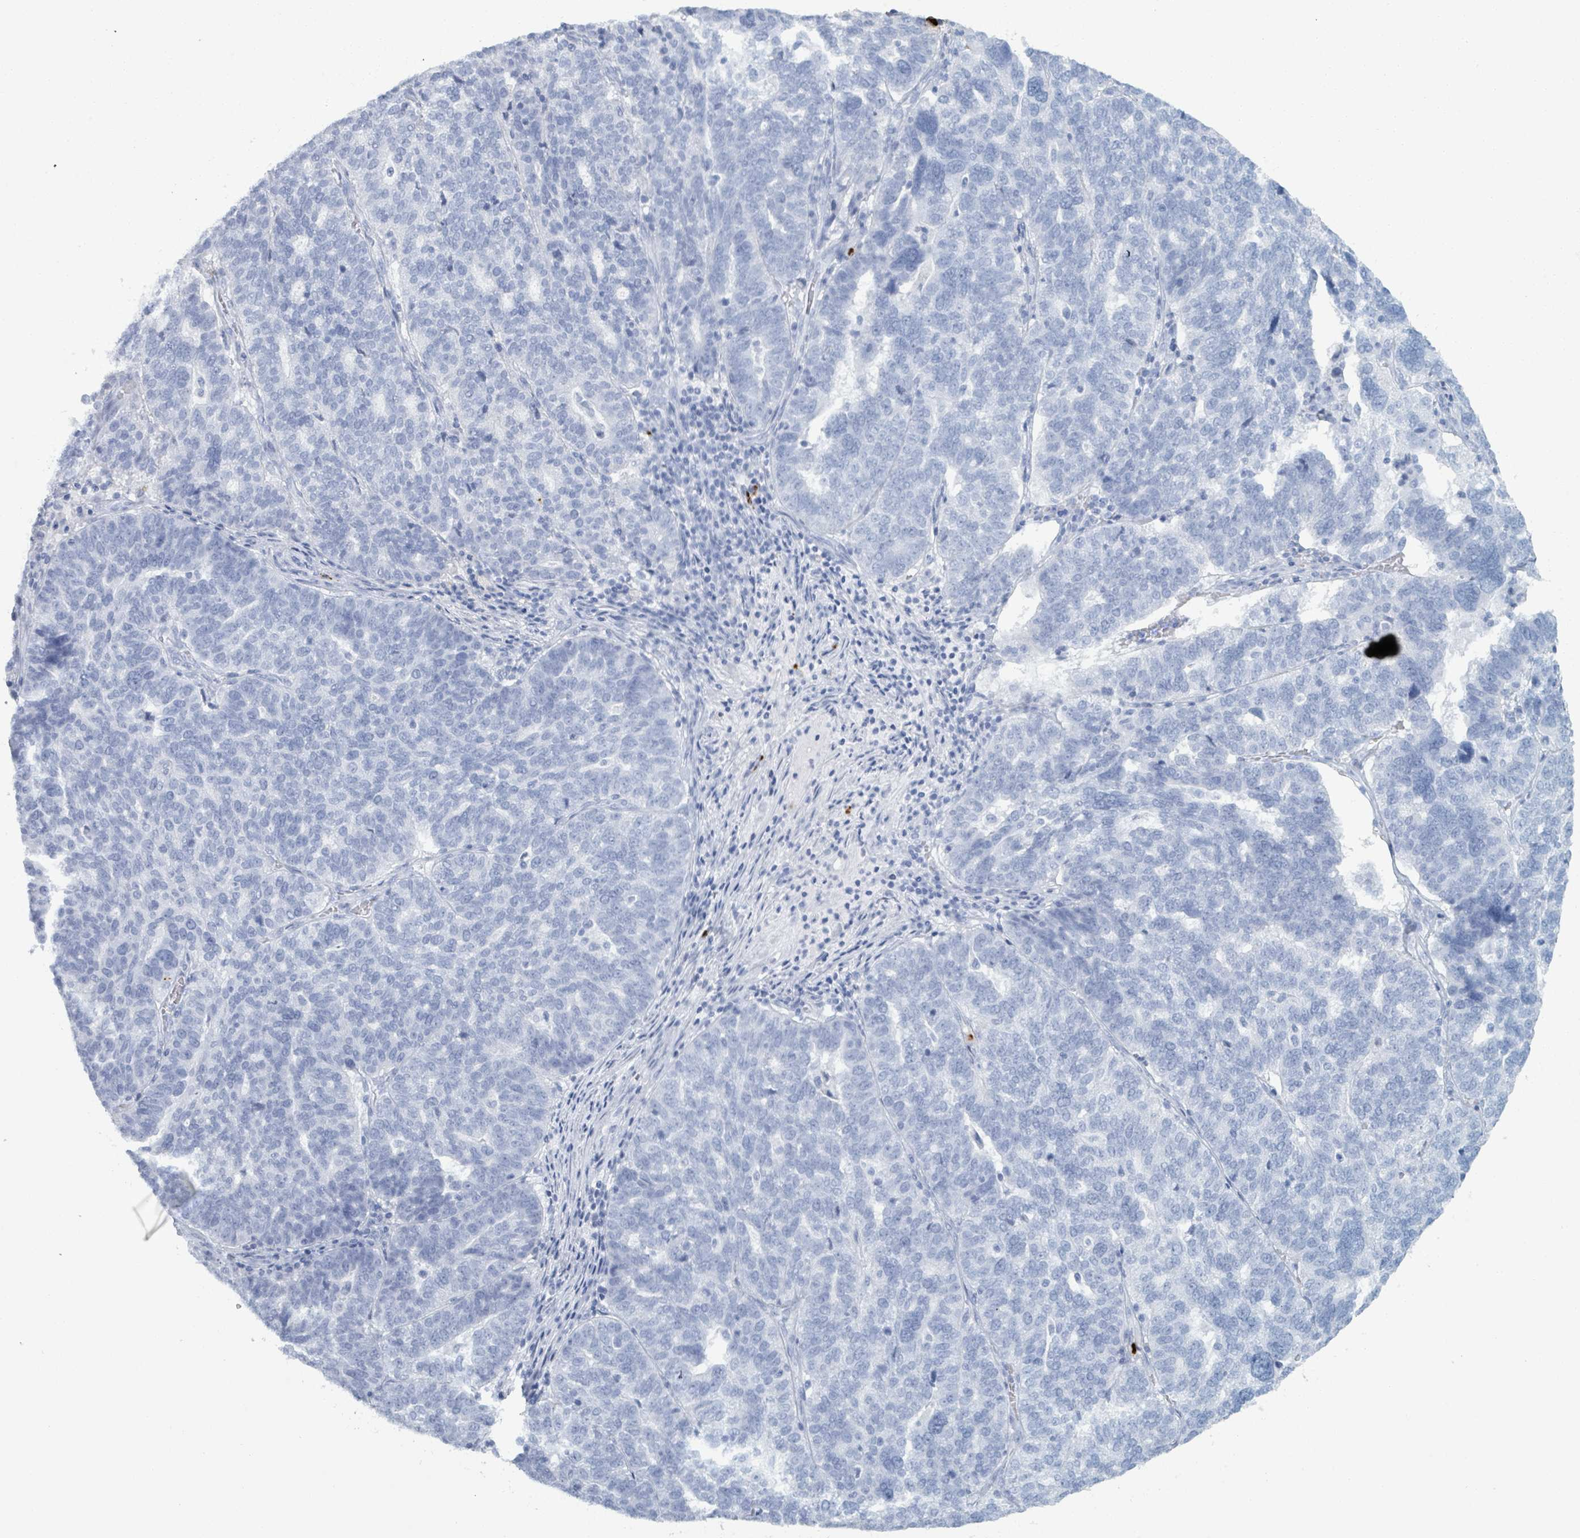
{"staining": {"intensity": "negative", "quantity": "none", "location": "none"}, "tissue": "ovarian cancer", "cell_type": "Tumor cells", "image_type": "cancer", "snomed": [{"axis": "morphology", "description": "Cystadenocarcinoma, serous, NOS"}, {"axis": "topography", "description": "Ovary"}], "caption": "Micrograph shows no protein staining in tumor cells of ovarian cancer (serous cystadenocarcinoma) tissue.", "gene": "DEFA4", "patient": {"sex": "female", "age": 59}}